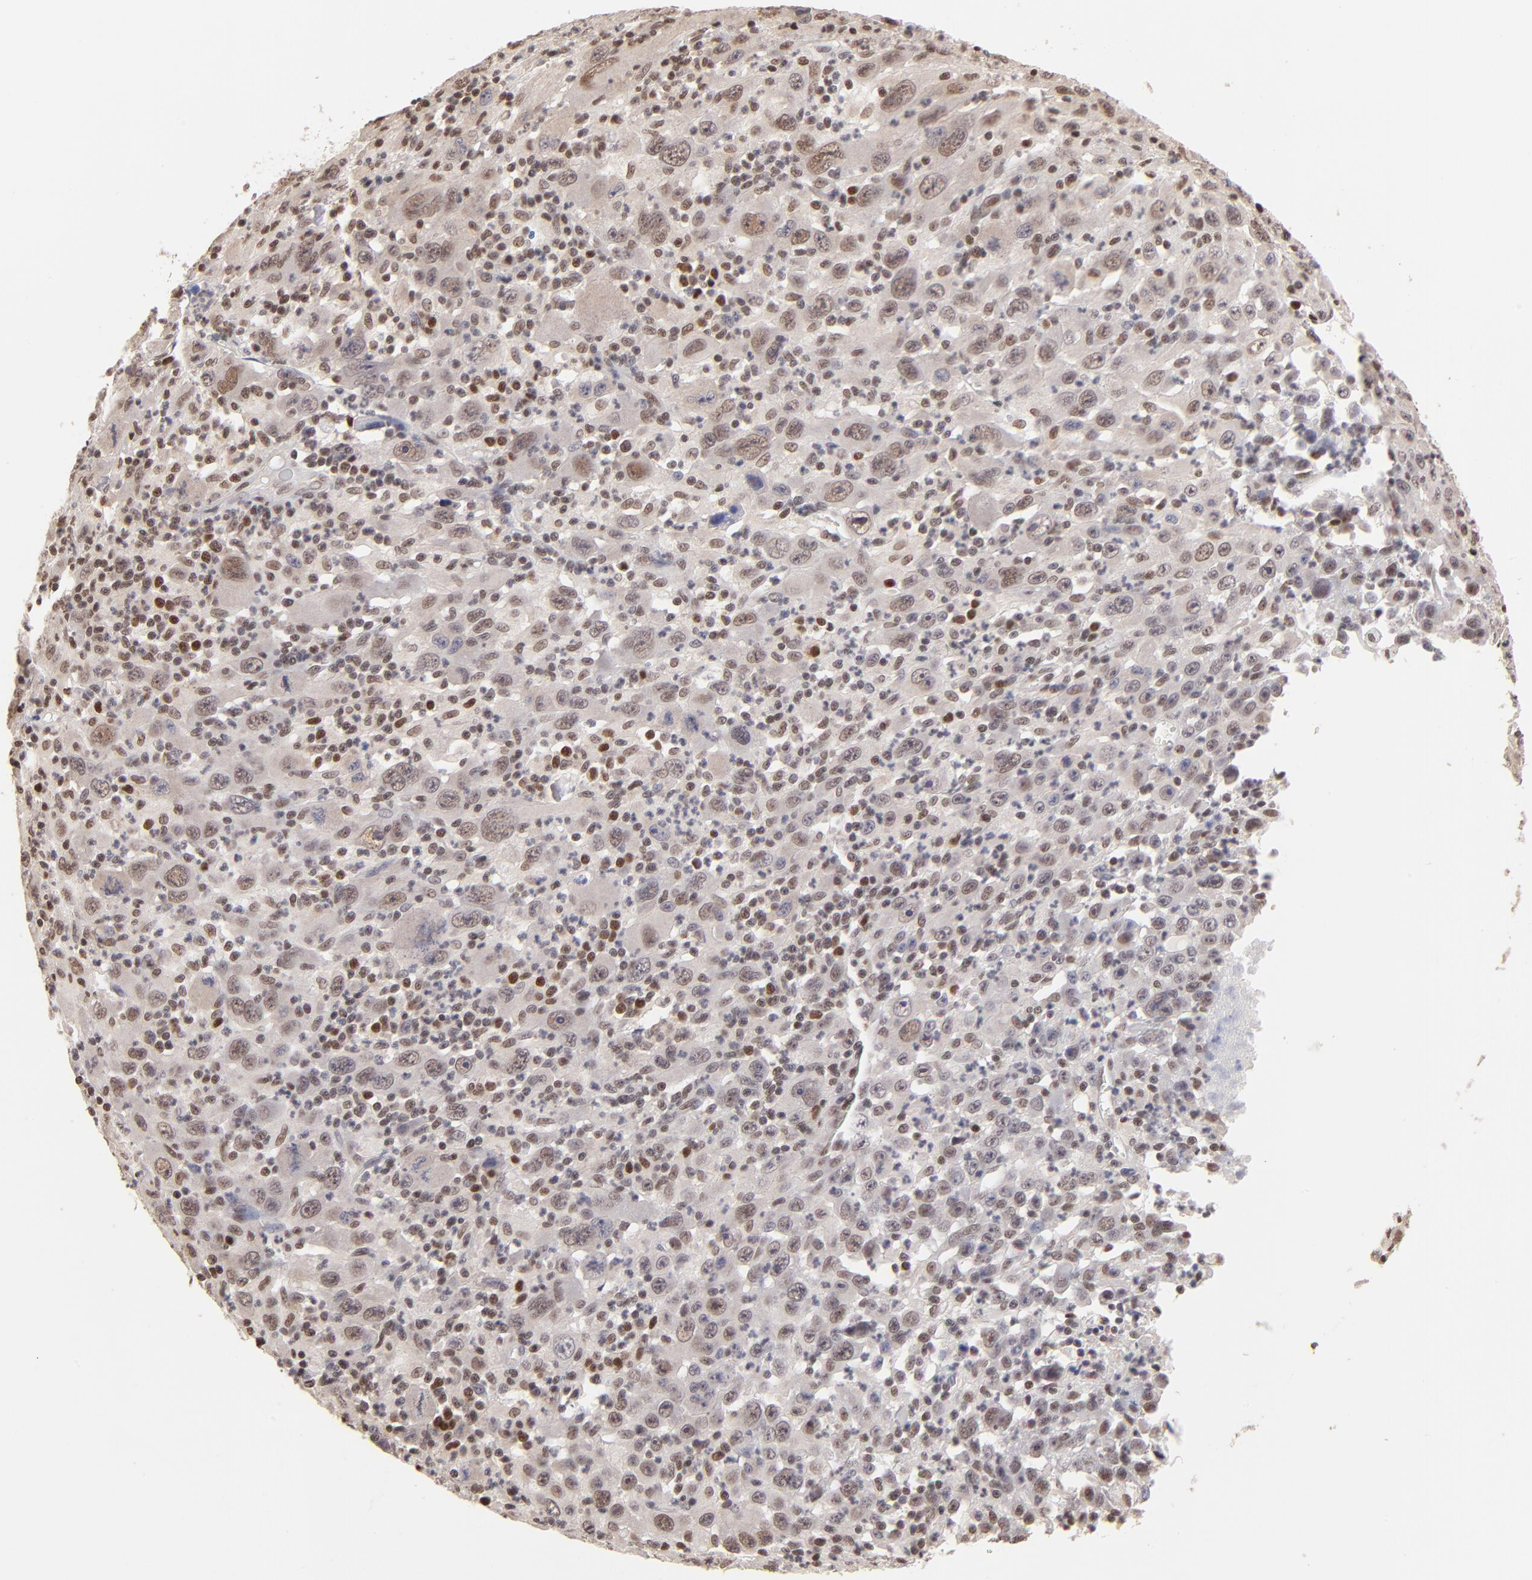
{"staining": {"intensity": "weak", "quantity": ">75%", "location": "cytoplasmic/membranous,nuclear"}, "tissue": "melanoma", "cell_type": "Tumor cells", "image_type": "cancer", "snomed": [{"axis": "morphology", "description": "Malignant melanoma, Metastatic site"}, {"axis": "topography", "description": "Skin"}], "caption": "Approximately >75% of tumor cells in human malignant melanoma (metastatic site) show weak cytoplasmic/membranous and nuclear protein staining as visualized by brown immunohistochemical staining.", "gene": "DSN1", "patient": {"sex": "female", "age": 56}}